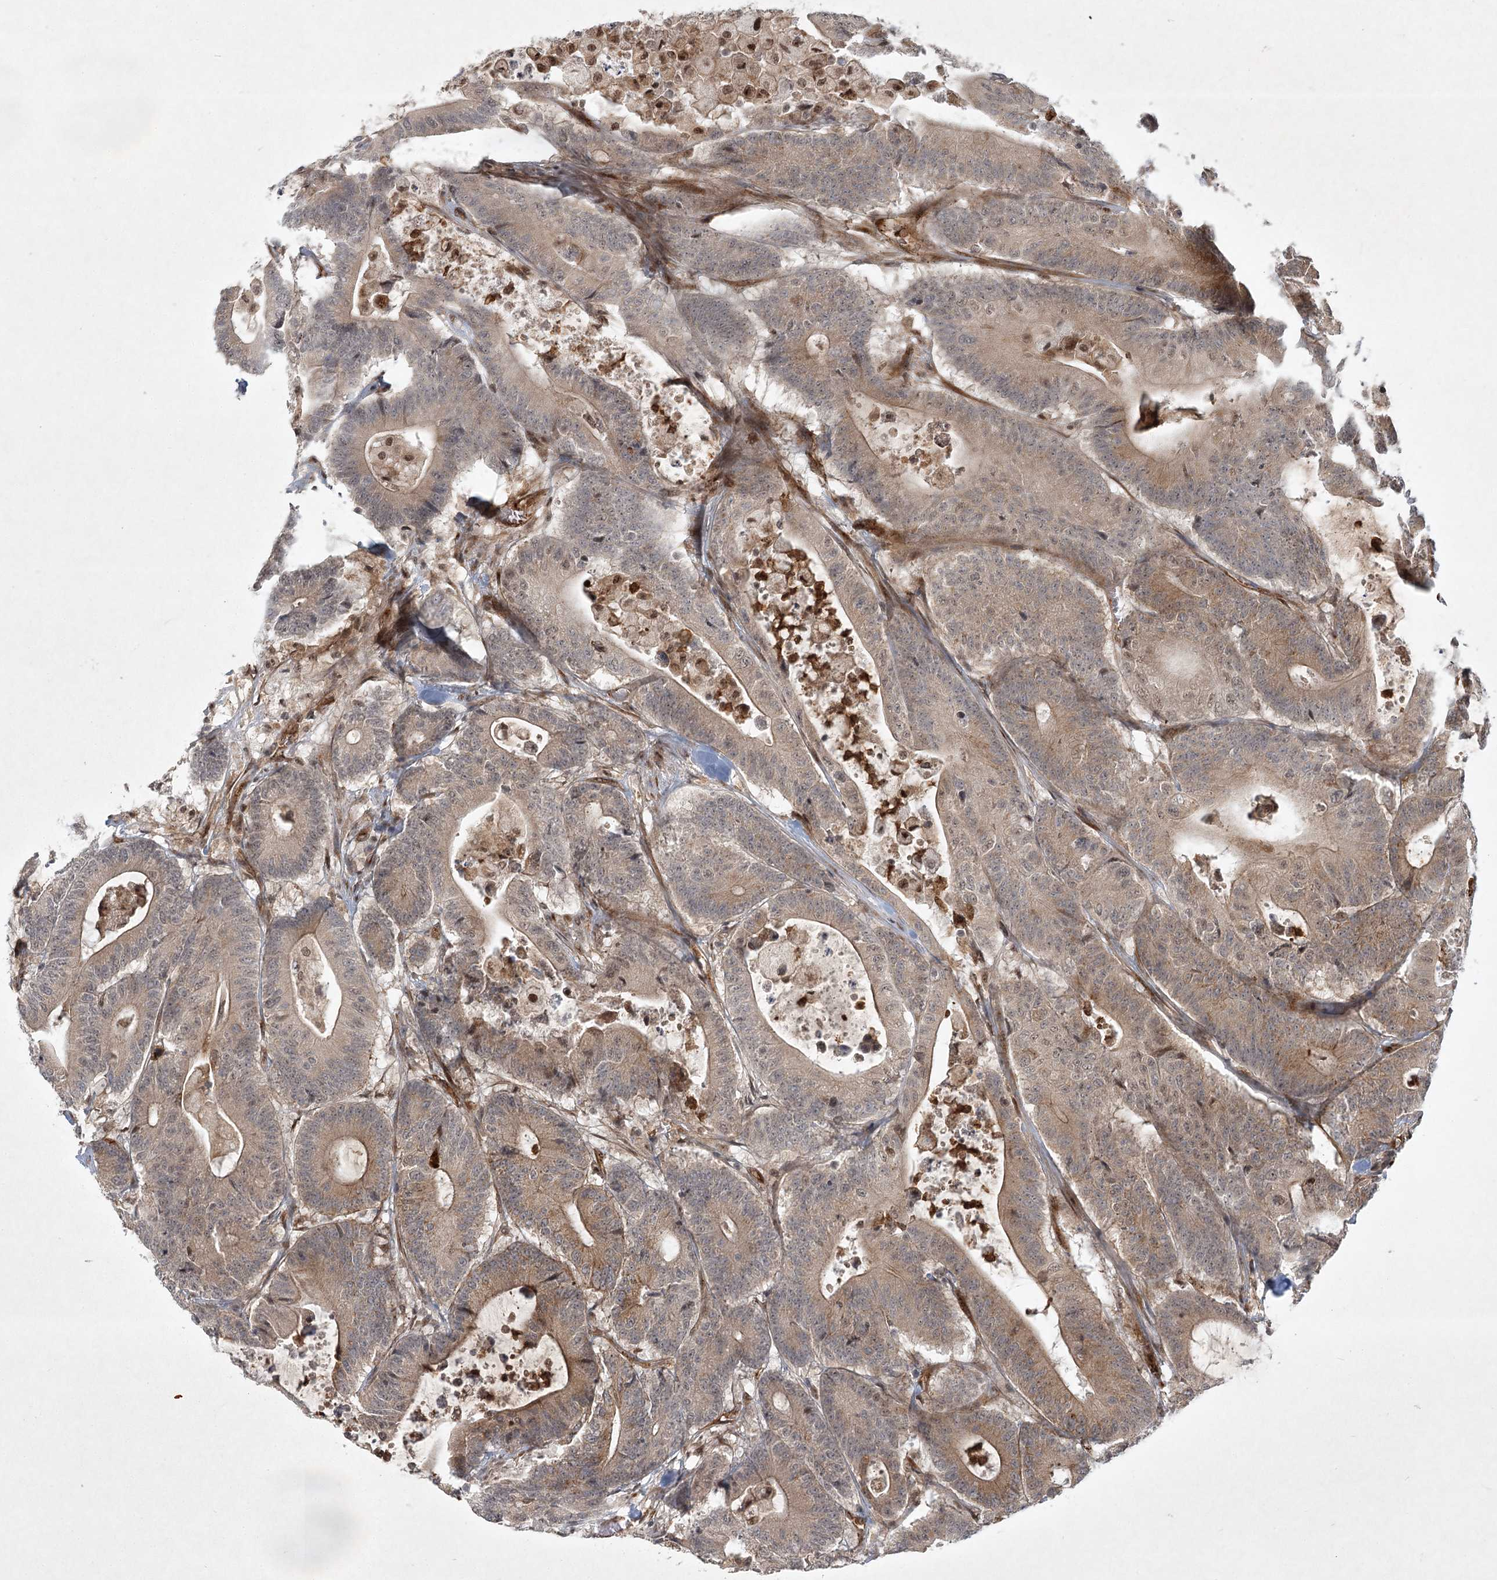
{"staining": {"intensity": "moderate", "quantity": "25%-75%", "location": "cytoplasmic/membranous,nuclear"}, "tissue": "colorectal cancer", "cell_type": "Tumor cells", "image_type": "cancer", "snomed": [{"axis": "morphology", "description": "Adenocarcinoma, NOS"}, {"axis": "topography", "description": "Colon"}], "caption": "Immunohistochemical staining of human colorectal cancer displays moderate cytoplasmic/membranous and nuclear protein positivity in approximately 25%-75% of tumor cells.", "gene": "ARHGAP31", "patient": {"sex": "female", "age": 84}}